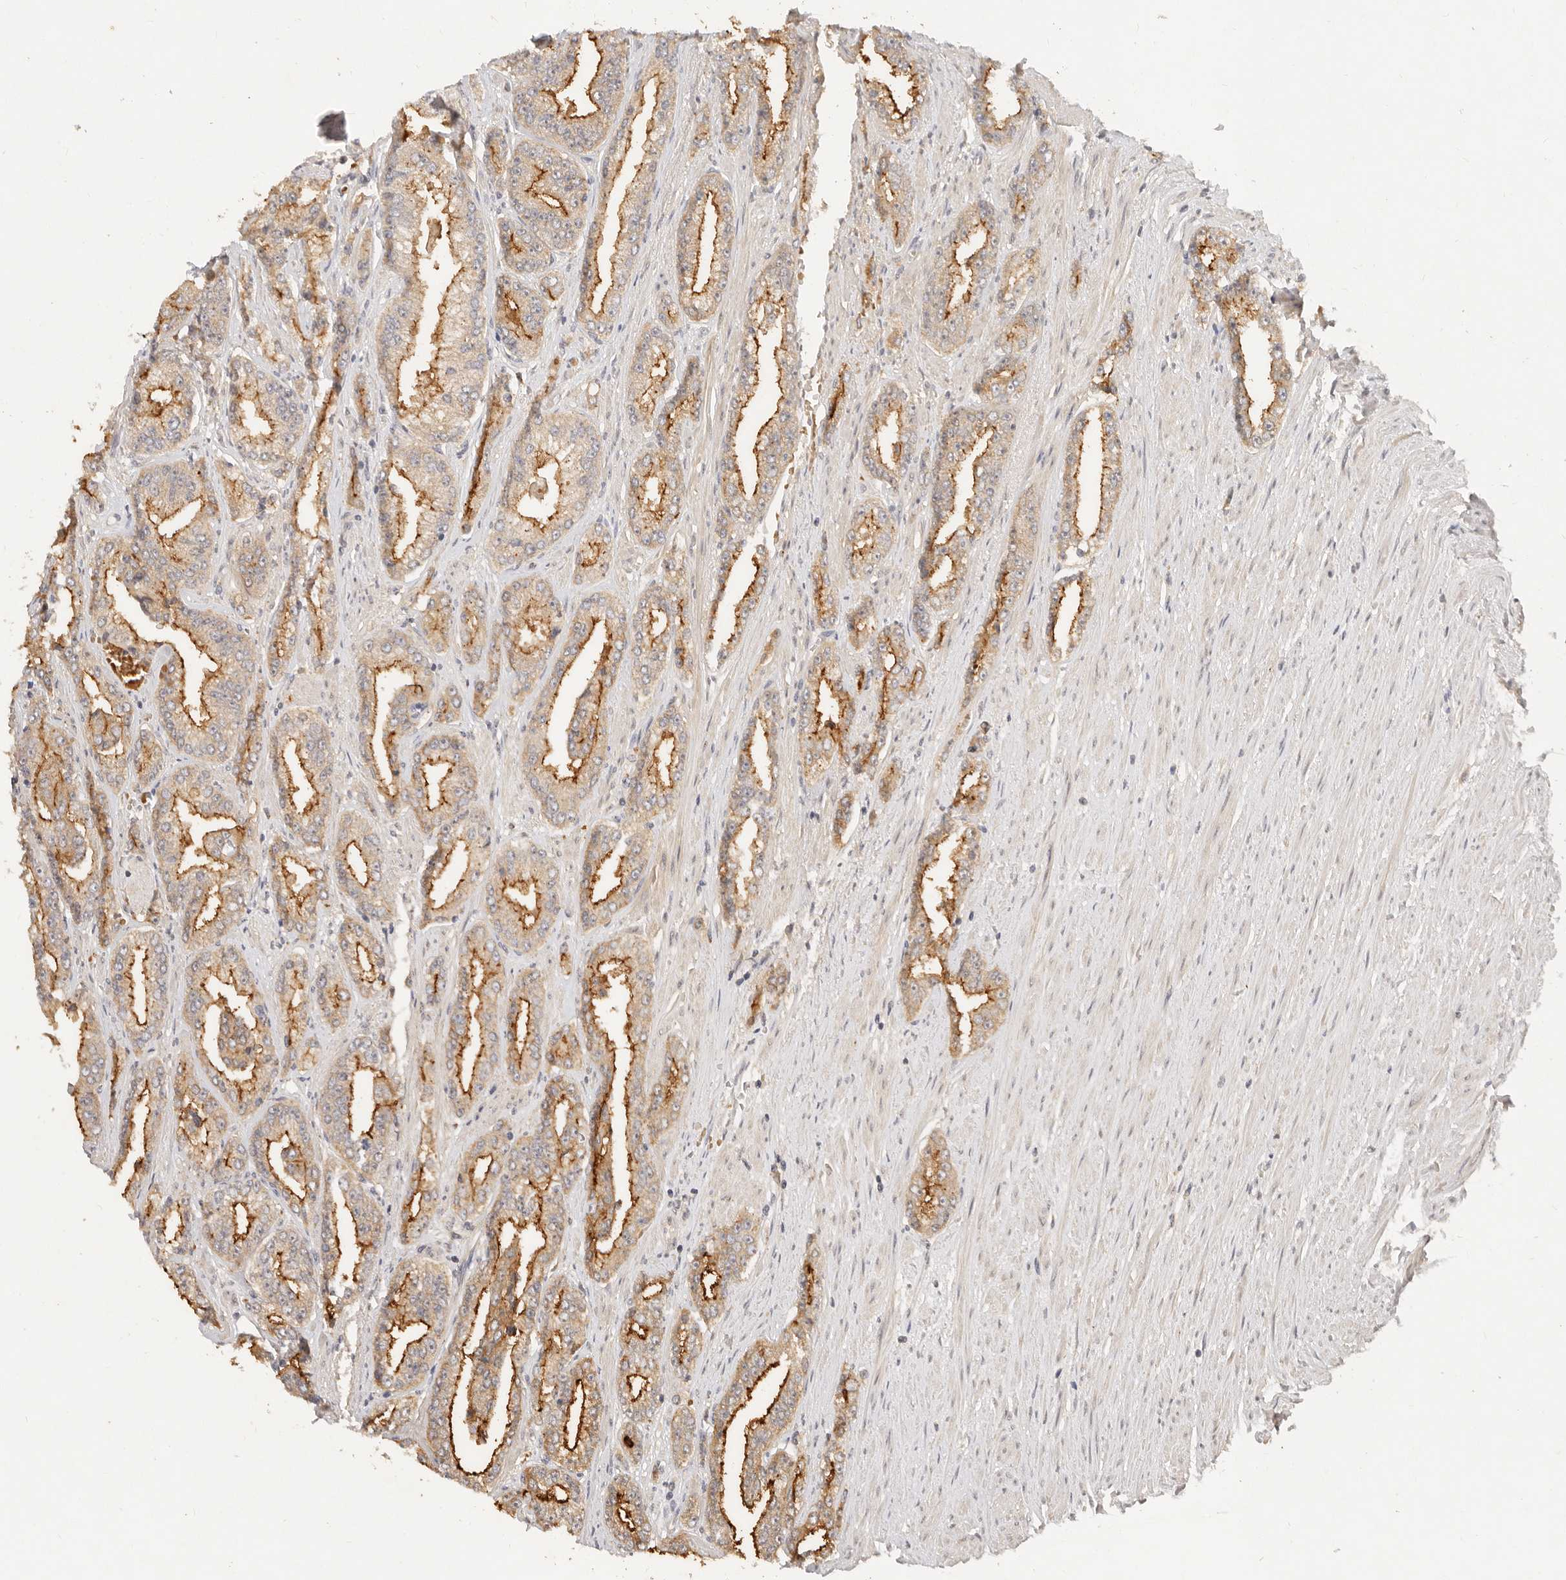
{"staining": {"intensity": "moderate", "quantity": ">75%", "location": "cytoplasmic/membranous"}, "tissue": "prostate cancer", "cell_type": "Tumor cells", "image_type": "cancer", "snomed": [{"axis": "morphology", "description": "Adenocarcinoma, High grade"}, {"axis": "topography", "description": "Prostate"}], "caption": "Prostate cancer (adenocarcinoma (high-grade)) stained with immunohistochemistry reveals moderate cytoplasmic/membranous staining in about >75% of tumor cells.", "gene": "FREM2", "patient": {"sex": "male", "age": 71}}